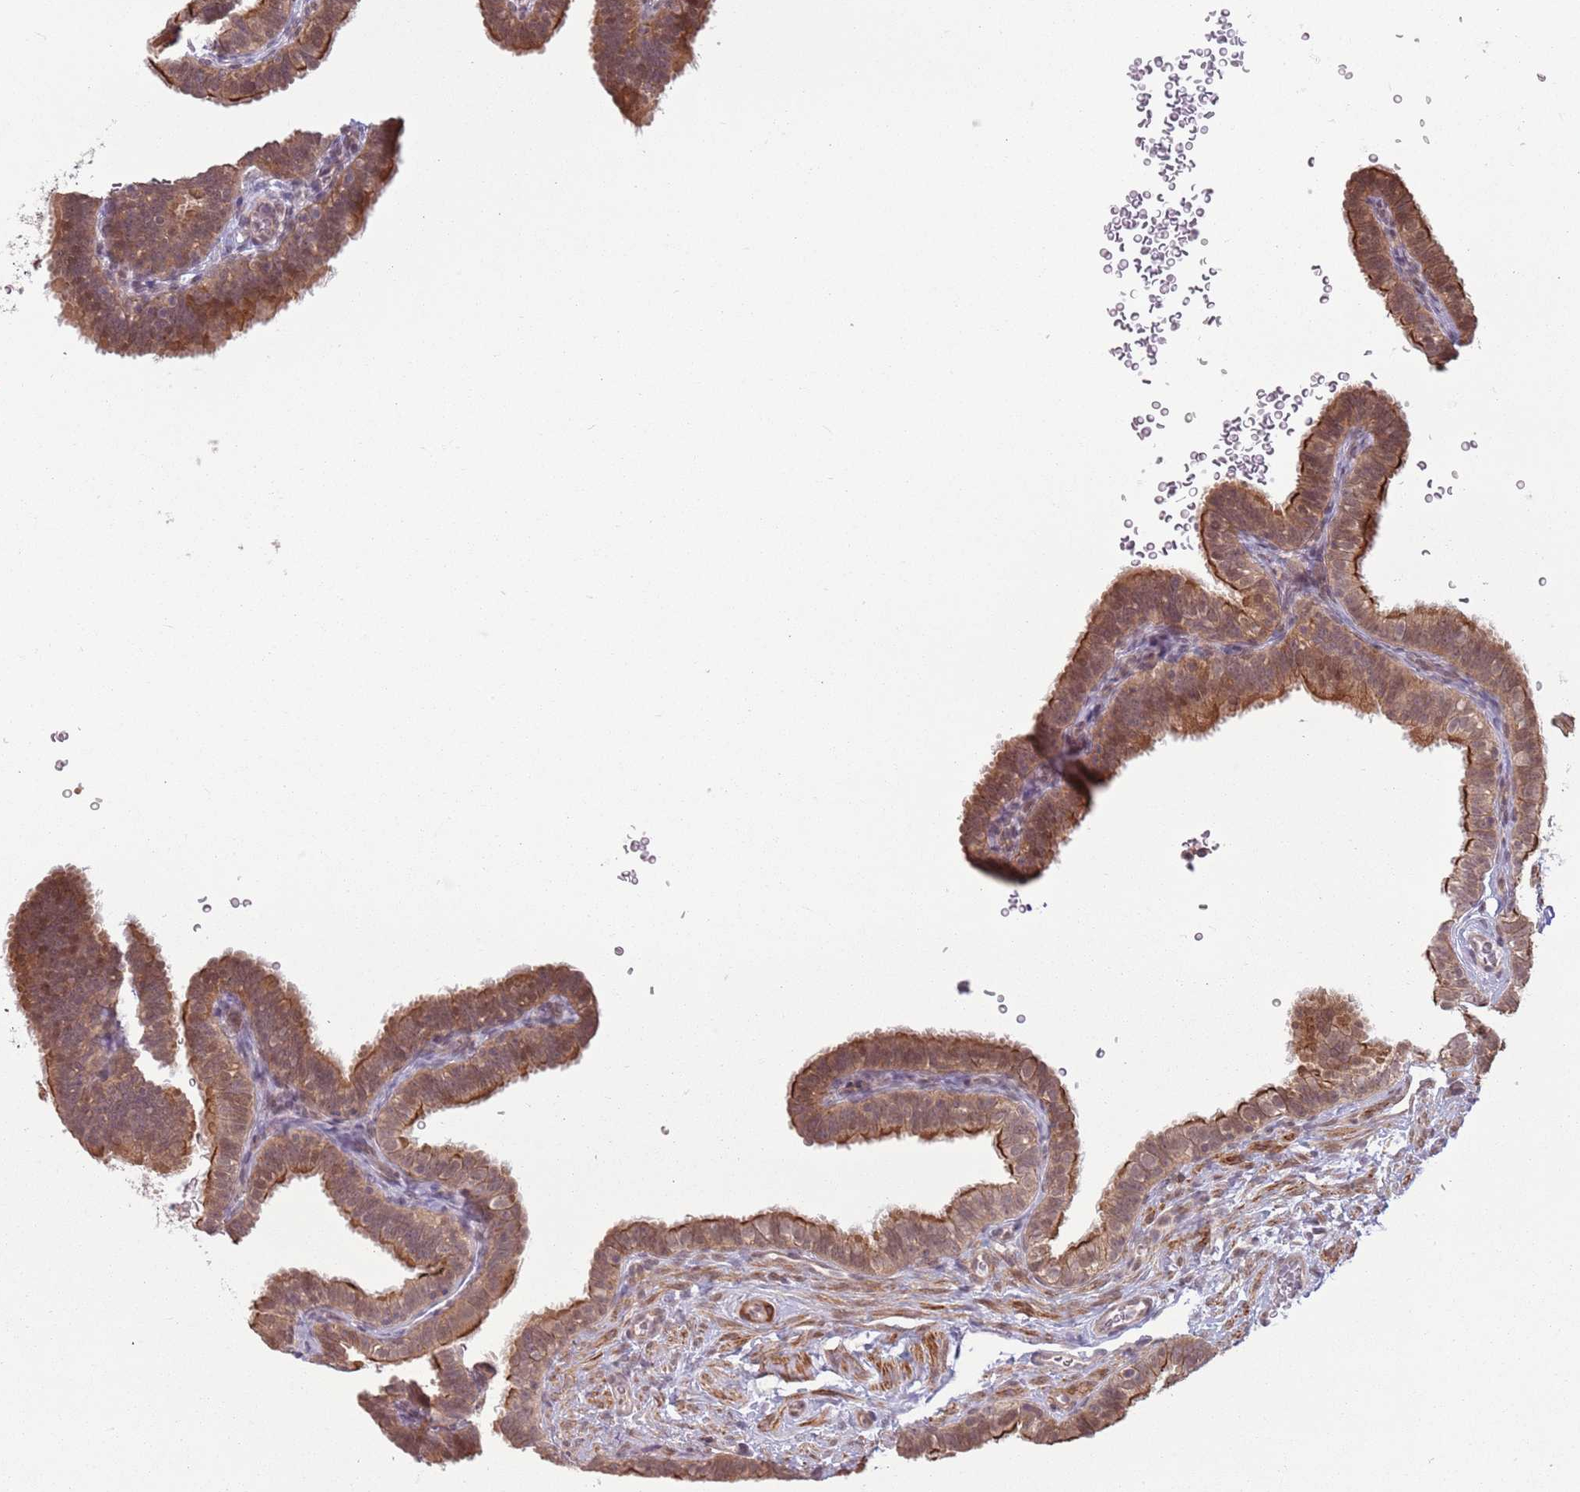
{"staining": {"intensity": "moderate", "quantity": ">75%", "location": "cytoplasmic/membranous,nuclear"}, "tissue": "fallopian tube", "cell_type": "Glandular cells", "image_type": "normal", "snomed": [{"axis": "morphology", "description": "Normal tissue, NOS"}, {"axis": "topography", "description": "Fallopian tube"}], "caption": "Moderate cytoplasmic/membranous,nuclear staining is appreciated in about >75% of glandular cells in unremarkable fallopian tube. The protein of interest is stained brown, and the nuclei are stained in blue (DAB (3,3'-diaminobenzidine) IHC with brightfield microscopy, high magnification).", "gene": "CCDC154", "patient": {"sex": "female", "age": 41}}